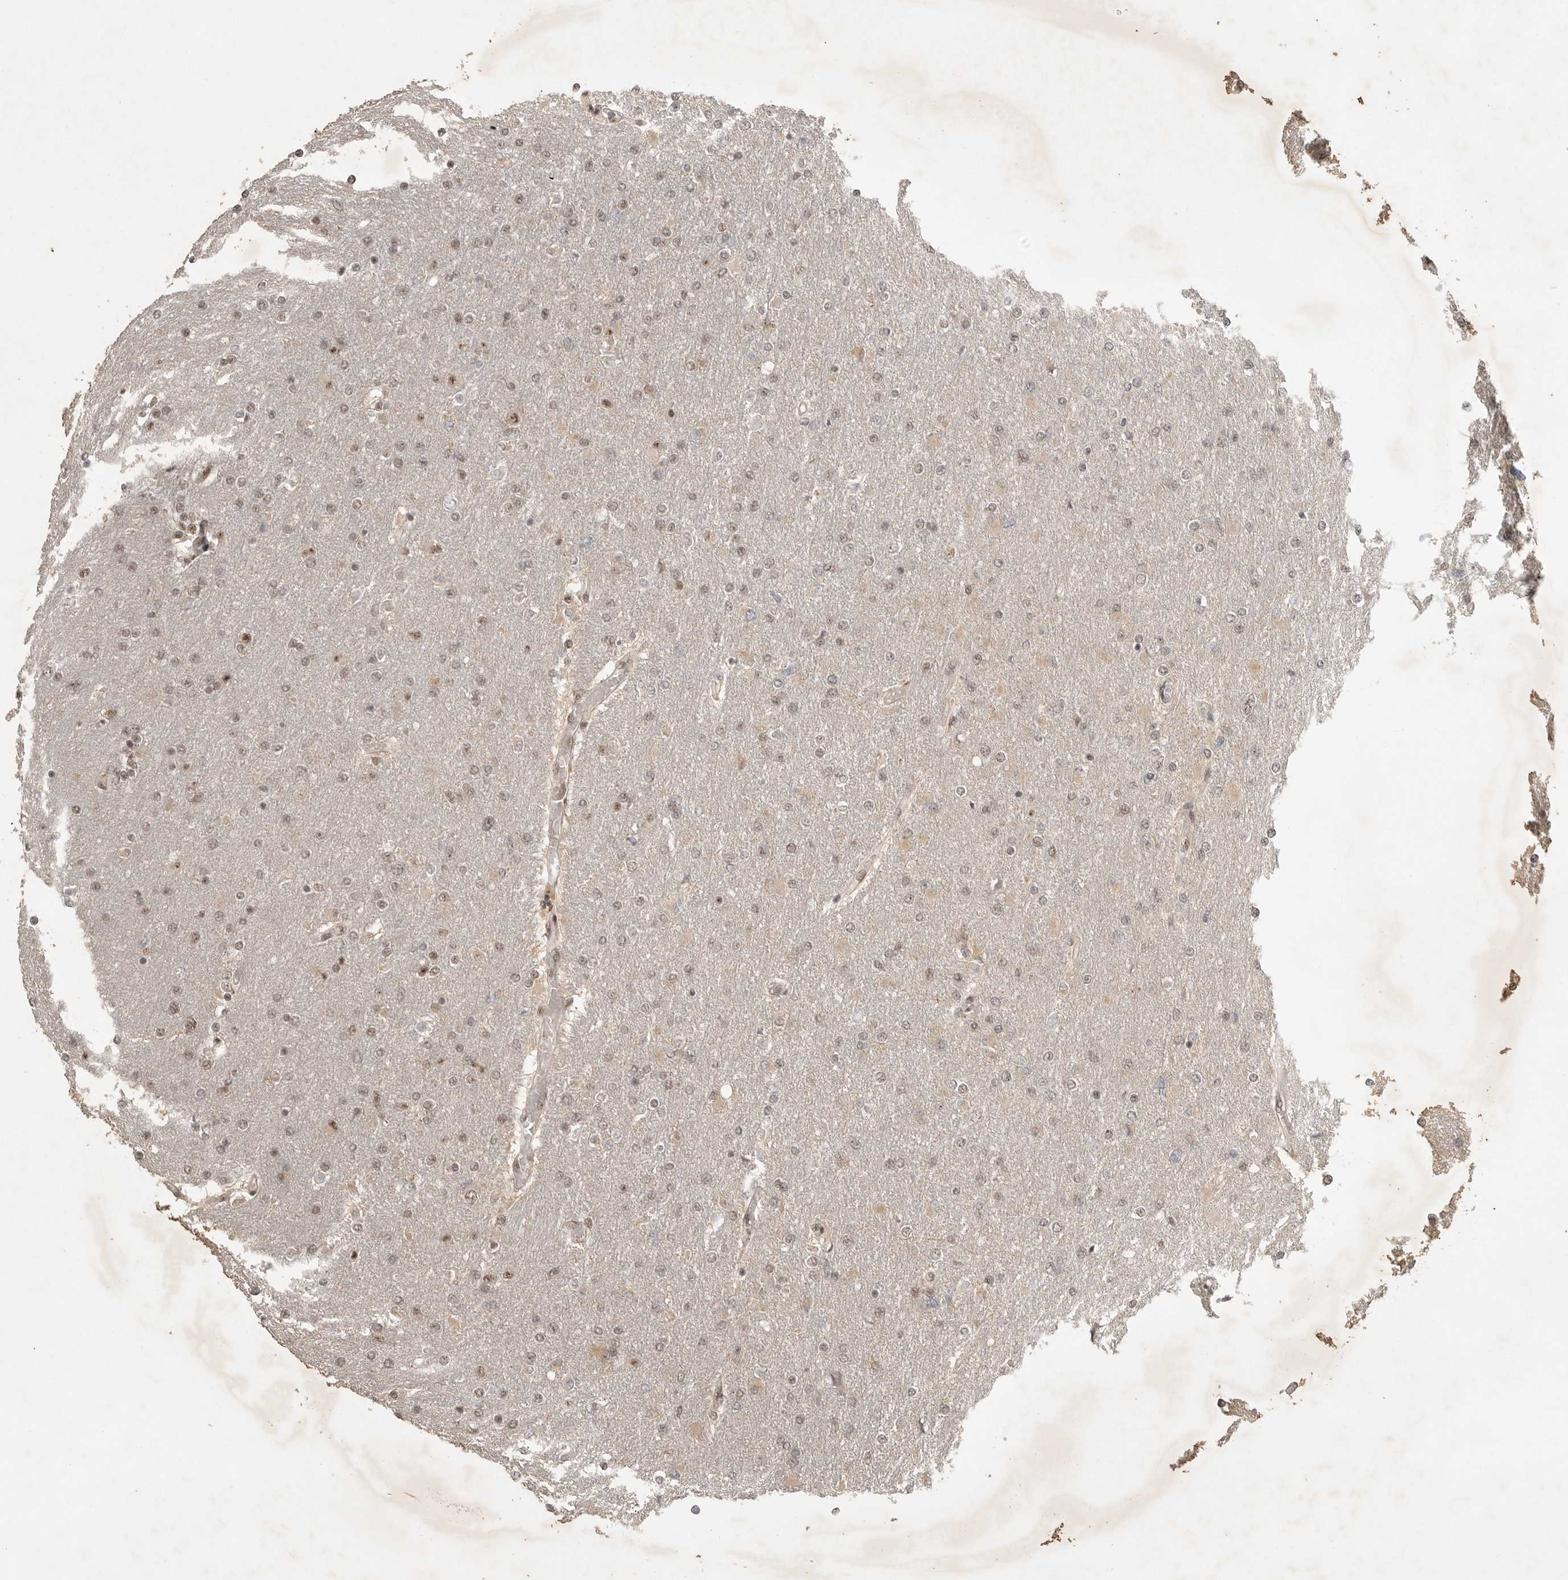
{"staining": {"intensity": "weak", "quantity": "25%-75%", "location": "nuclear"}, "tissue": "glioma", "cell_type": "Tumor cells", "image_type": "cancer", "snomed": [{"axis": "morphology", "description": "Glioma, malignant, High grade"}, {"axis": "topography", "description": "Cerebral cortex"}], "caption": "A low amount of weak nuclear expression is appreciated in about 25%-75% of tumor cells in glioma tissue. (Brightfield microscopy of DAB IHC at high magnification).", "gene": "POMP", "patient": {"sex": "female", "age": 36}}